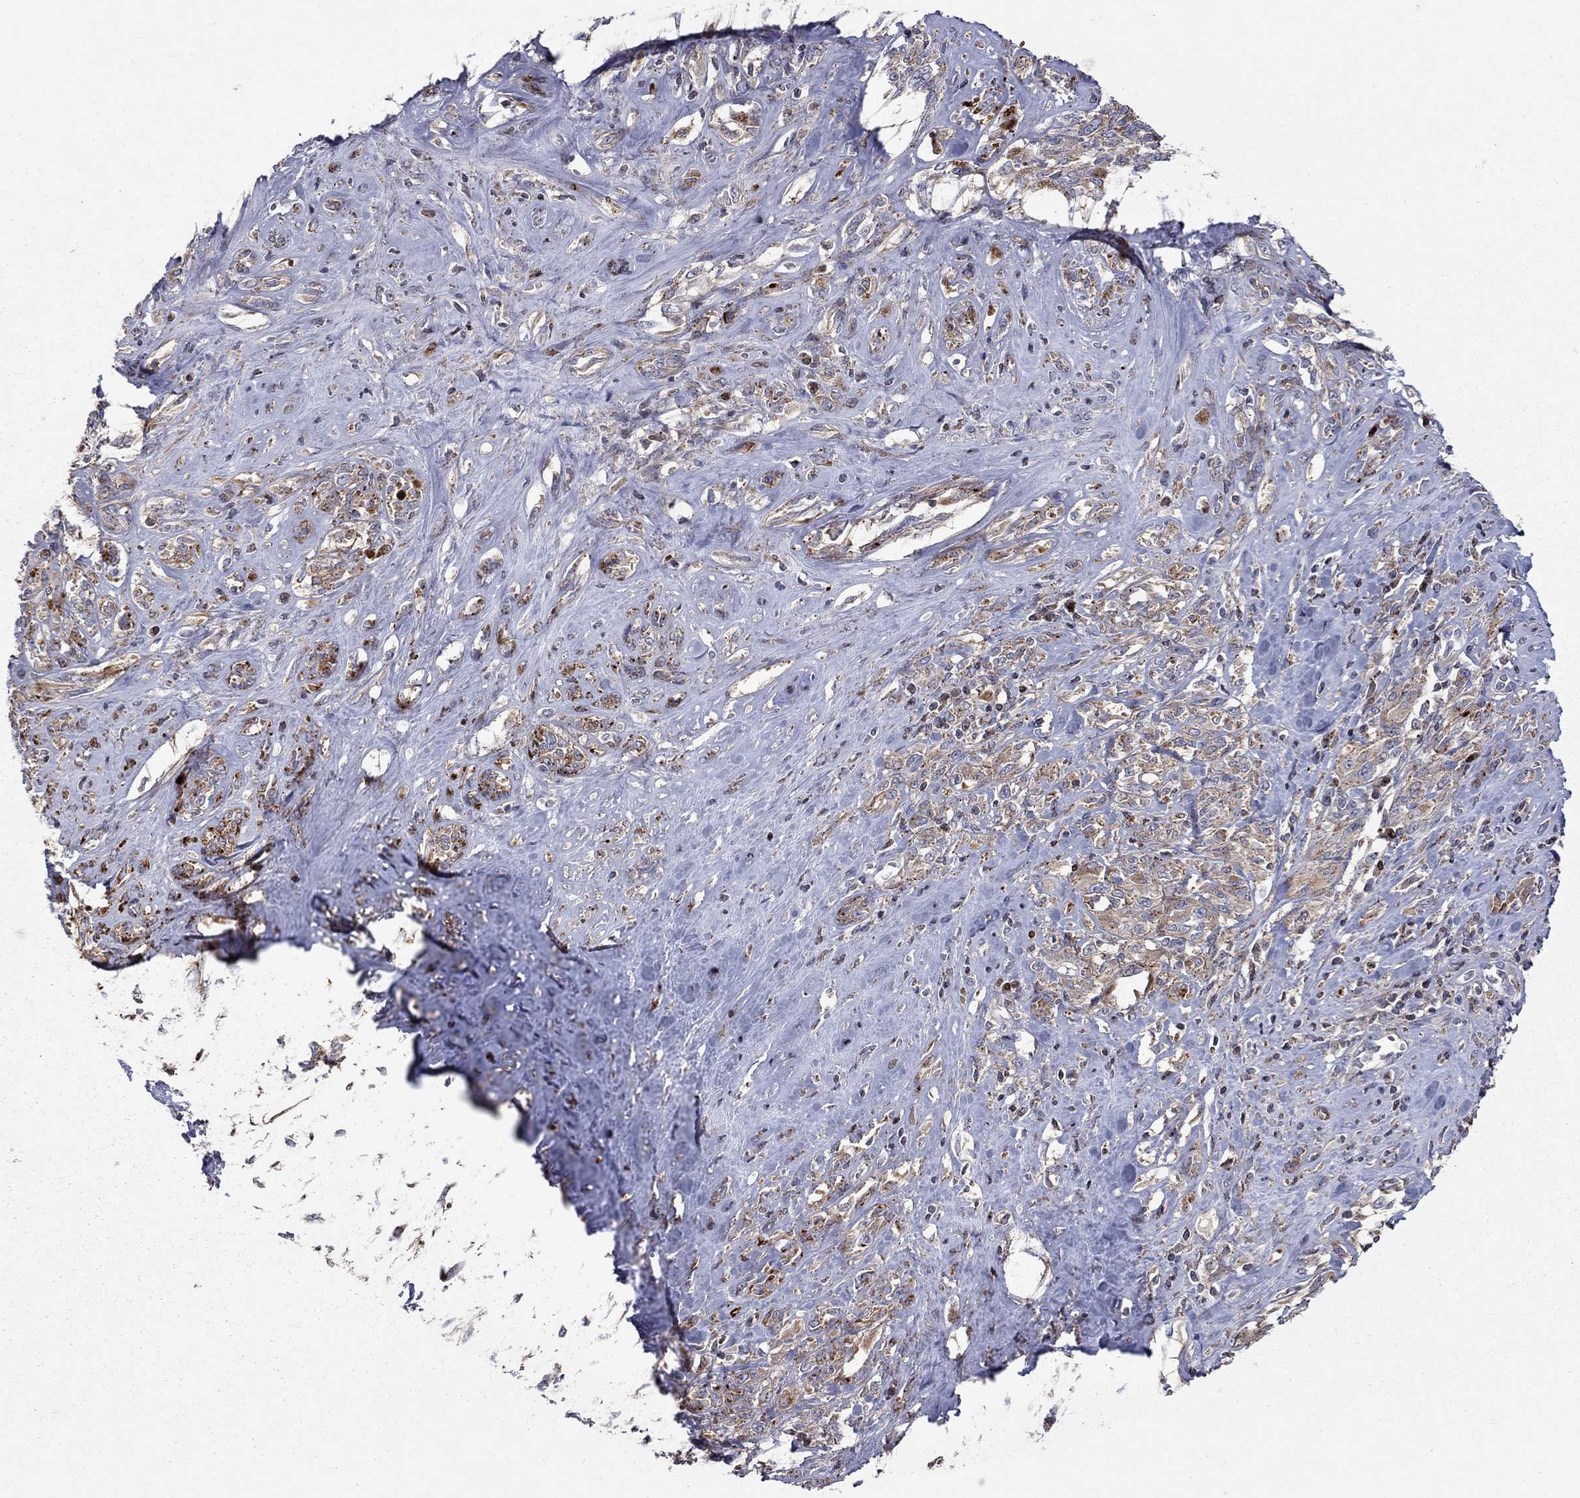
{"staining": {"intensity": "strong", "quantity": "25%-75%", "location": "cytoplasmic/membranous"}, "tissue": "melanoma", "cell_type": "Tumor cells", "image_type": "cancer", "snomed": [{"axis": "morphology", "description": "Malignant melanoma, NOS"}, {"axis": "topography", "description": "Skin"}], "caption": "Protein expression analysis of malignant melanoma shows strong cytoplasmic/membranous positivity in approximately 25%-75% of tumor cells.", "gene": "ERN2", "patient": {"sex": "female", "age": 91}}